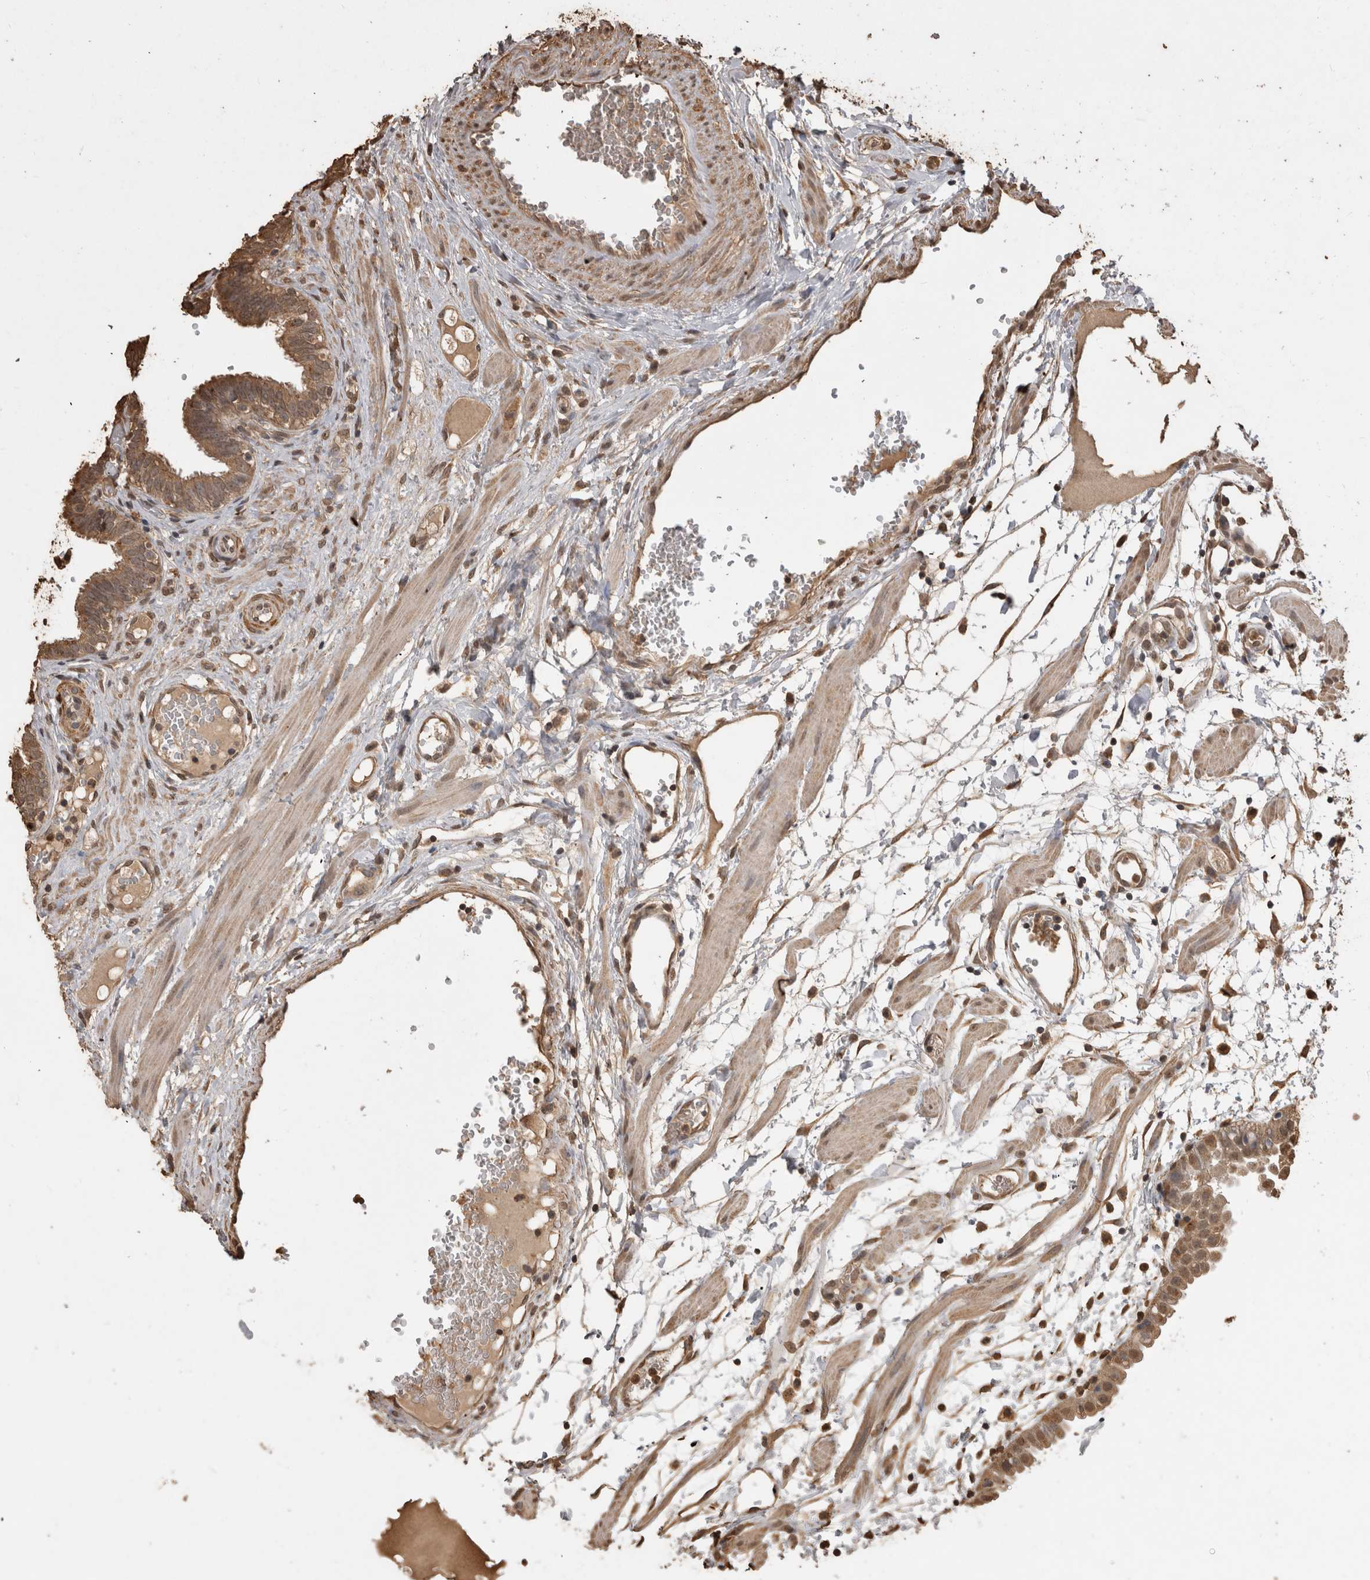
{"staining": {"intensity": "moderate", "quantity": ">75%", "location": "cytoplasmic/membranous"}, "tissue": "fallopian tube", "cell_type": "Glandular cells", "image_type": "normal", "snomed": [{"axis": "morphology", "description": "Normal tissue, NOS"}, {"axis": "topography", "description": "Fallopian tube"}, {"axis": "topography", "description": "Placenta"}], "caption": "The histopathology image reveals a brown stain indicating the presence of a protein in the cytoplasmic/membranous of glandular cells in fallopian tube. (Brightfield microscopy of DAB IHC at high magnification).", "gene": "SOCS5", "patient": {"sex": "female", "age": 32}}